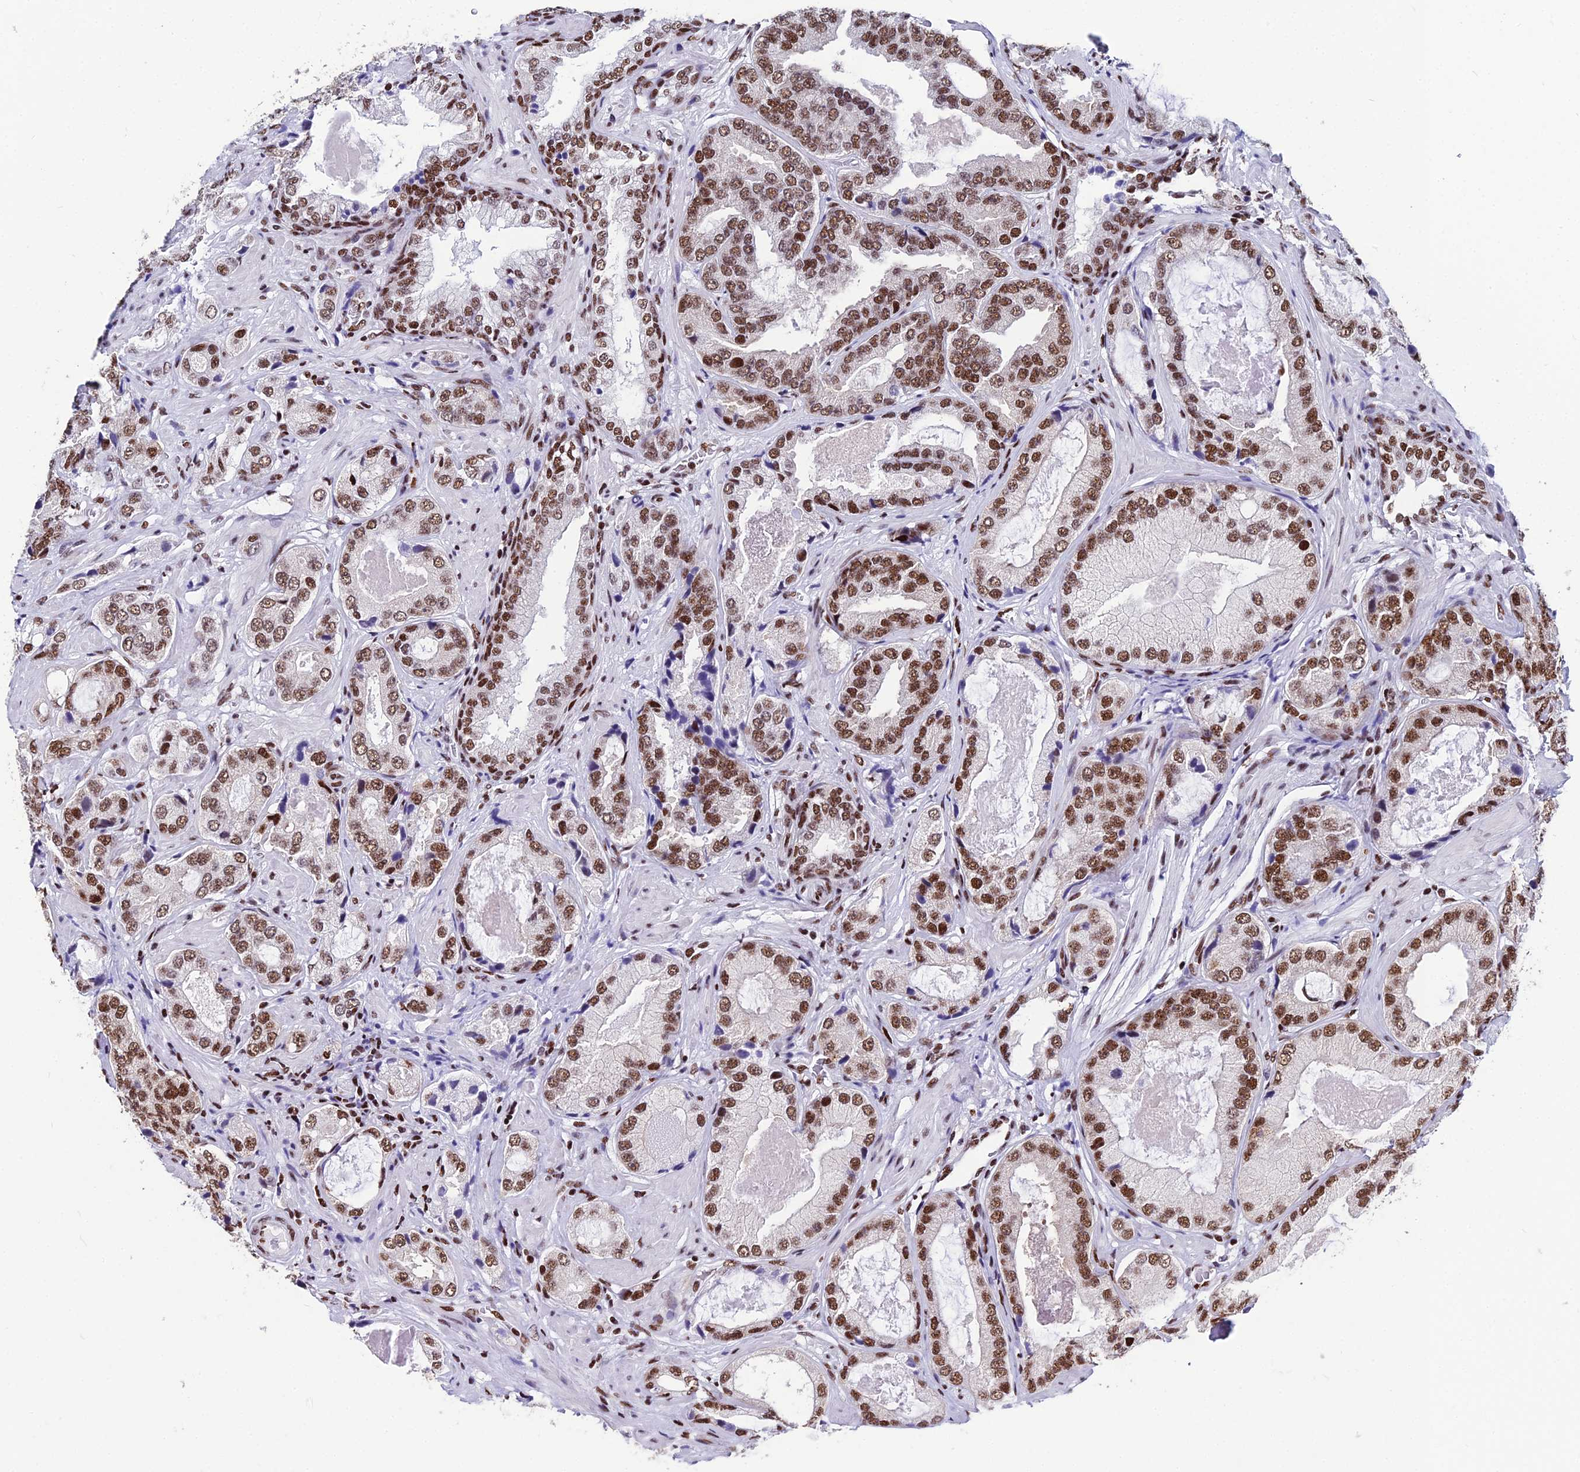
{"staining": {"intensity": "moderate", "quantity": ">75%", "location": "nuclear"}, "tissue": "prostate cancer", "cell_type": "Tumor cells", "image_type": "cancer", "snomed": [{"axis": "morphology", "description": "Adenocarcinoma, High grade"}, {"axis": "topography", "description": "Prostate"}], "caption": "High-grade adenocarcinoma (prostate) stained for a protein shows moderate nuclear positivity in tumor cells.", "gene": "HNRNPH1", "patient": {"sex": "male", "age": 59}}